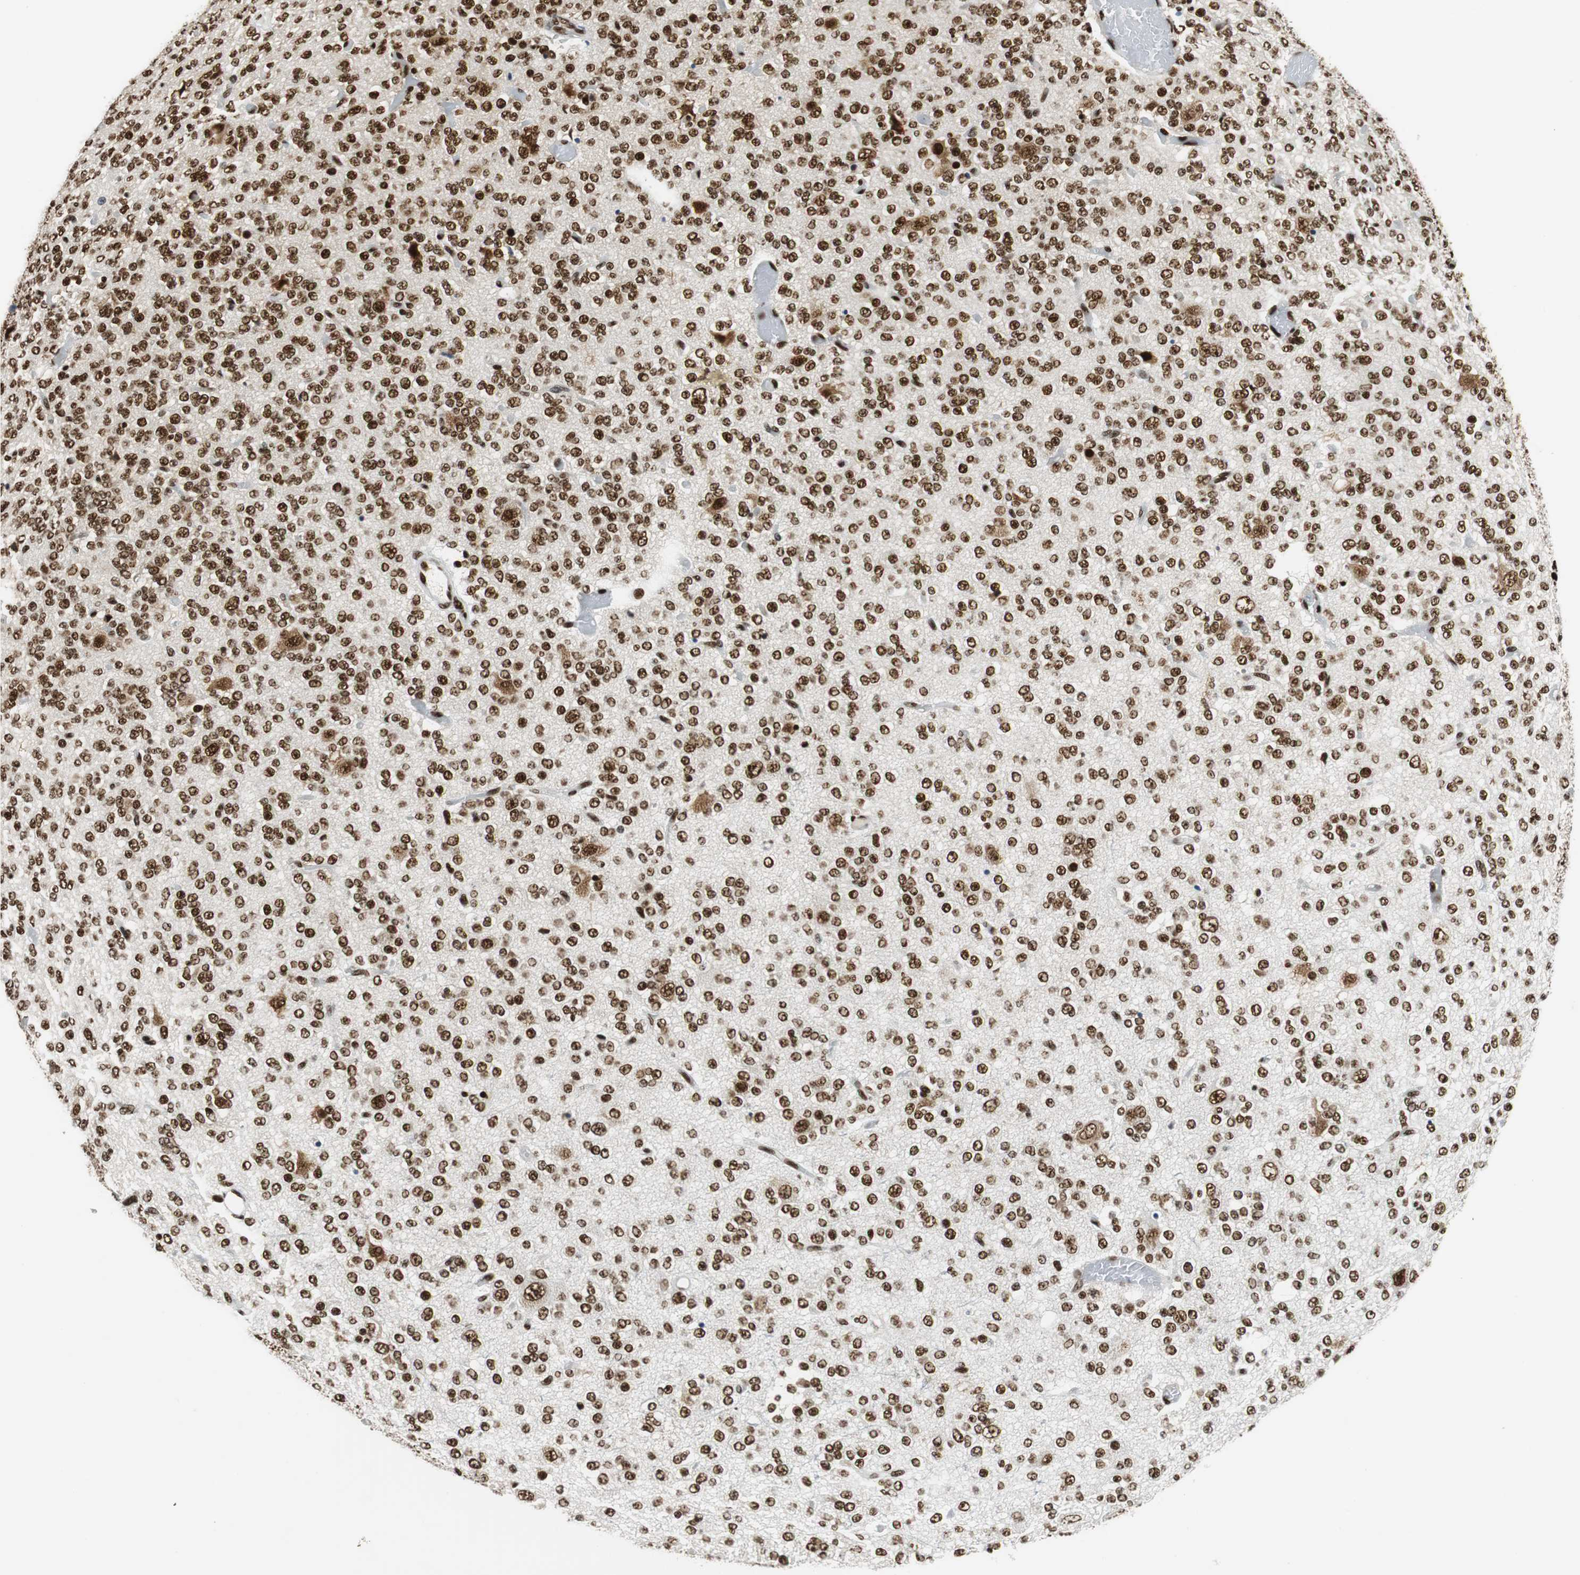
{"staining": {"intensity": "strong", "quantity": ">75%", "location": "nuclear"}, "tissue": "glioma", "cell_type": "Tumor cells", "image_type": "cancer", "snomed": [{"axis": "morphology", "description": "Glioma, malignant, Low grade"}, {"axis": "topography", "description": "Brain"}], "caption": "IHC of human glioma demonstrates high levels of strong nuclear staining in about >75% of tumor cells.", "gene": "PRKDC", "patient": {"sex": "male", "age": 38}}